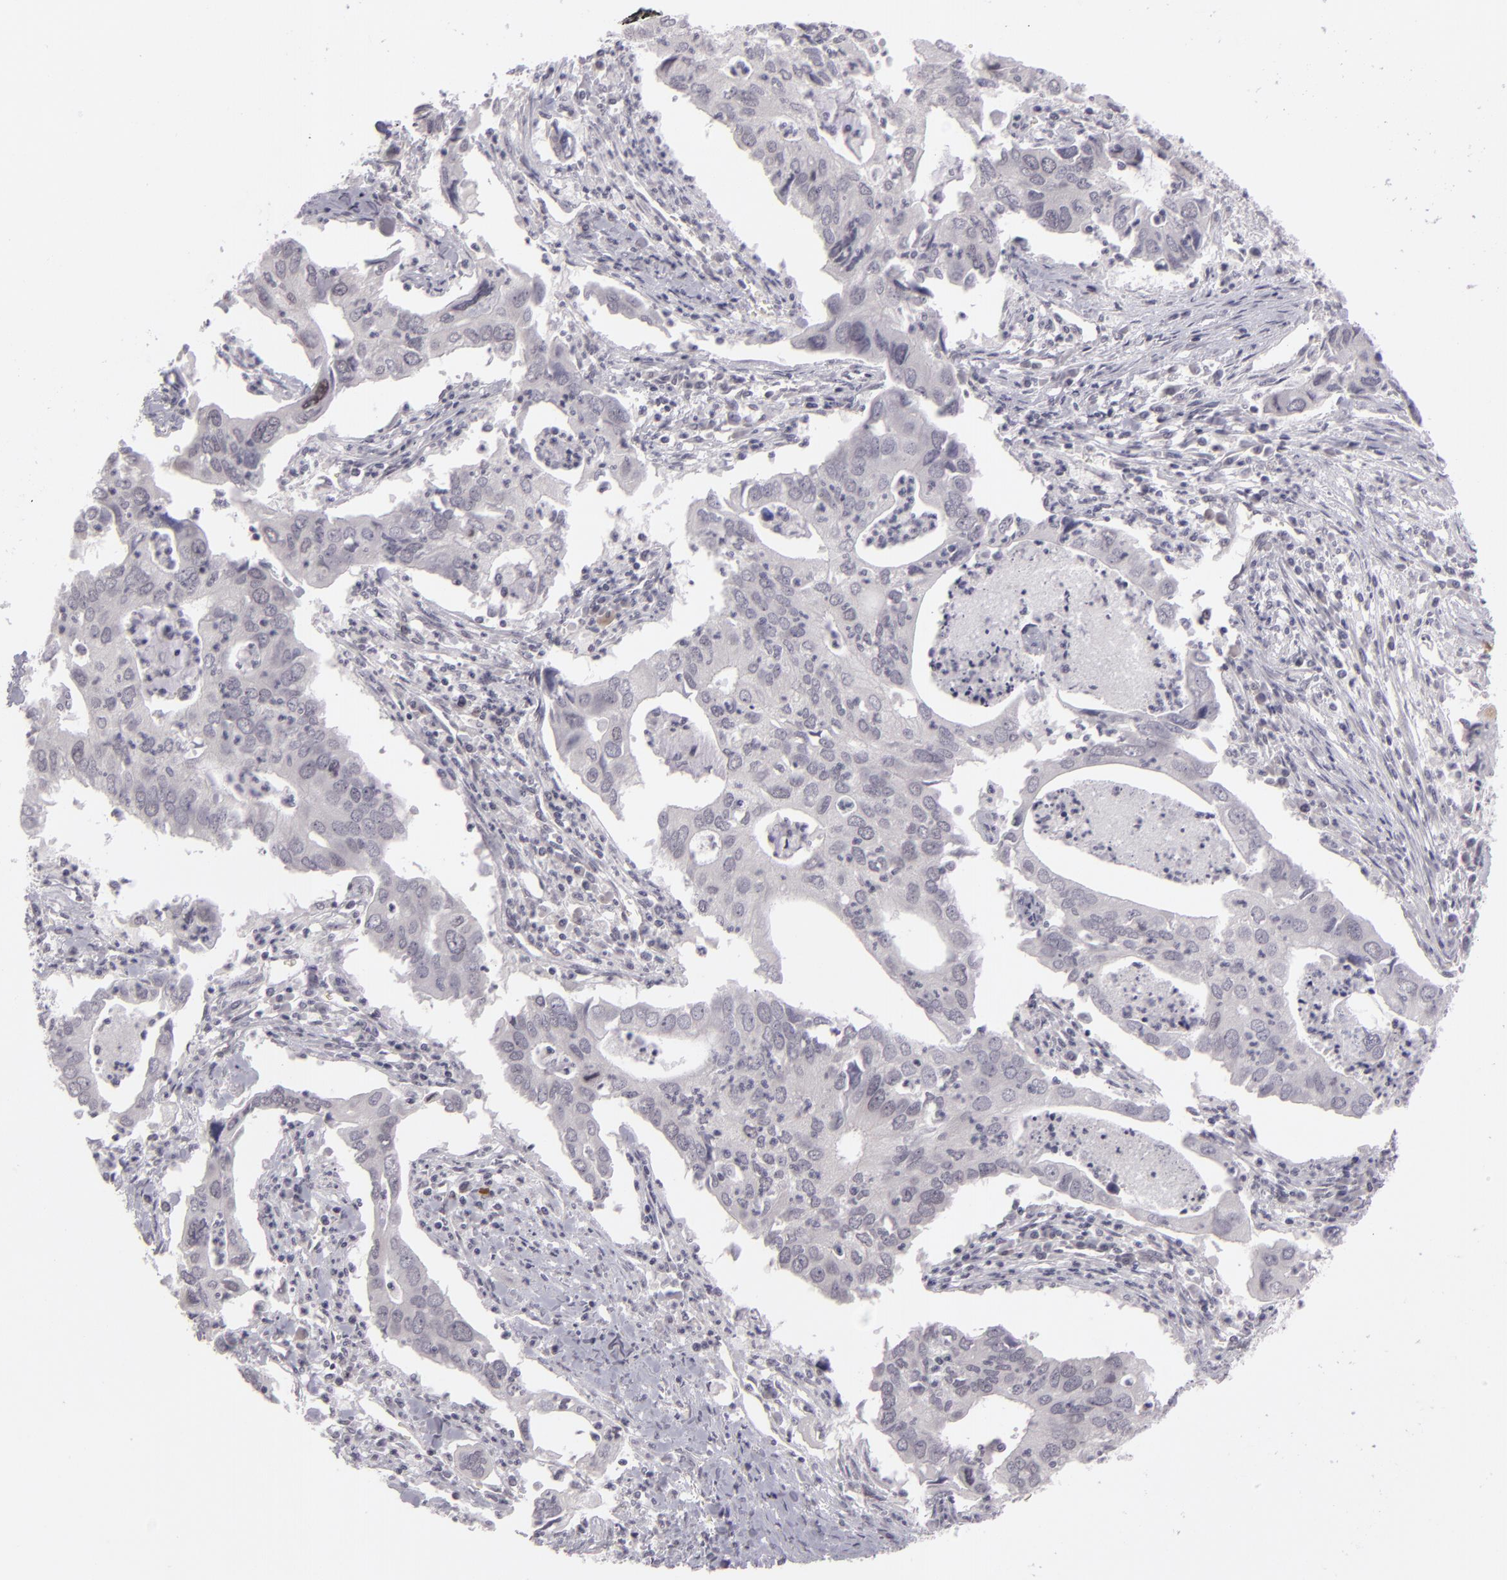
{"staining": {"intensity": "negative", "quantity": "none", "location": "none"}, "tissue": "lung cancer", "cell_type": "Tumor cells", "image_type": "cancer", "snomed": [{"axis": "morphology", "description": "Adenocarcinoma, NOS"}, {"axis": "topography", "description": "Lung"}], "caption": "The histopathology image shows no significant positivity in tumor cells of lung cancer (adenocarcinoma).", "gene": "ZNF205", "patient": {"sex": "male", "age": 48}}